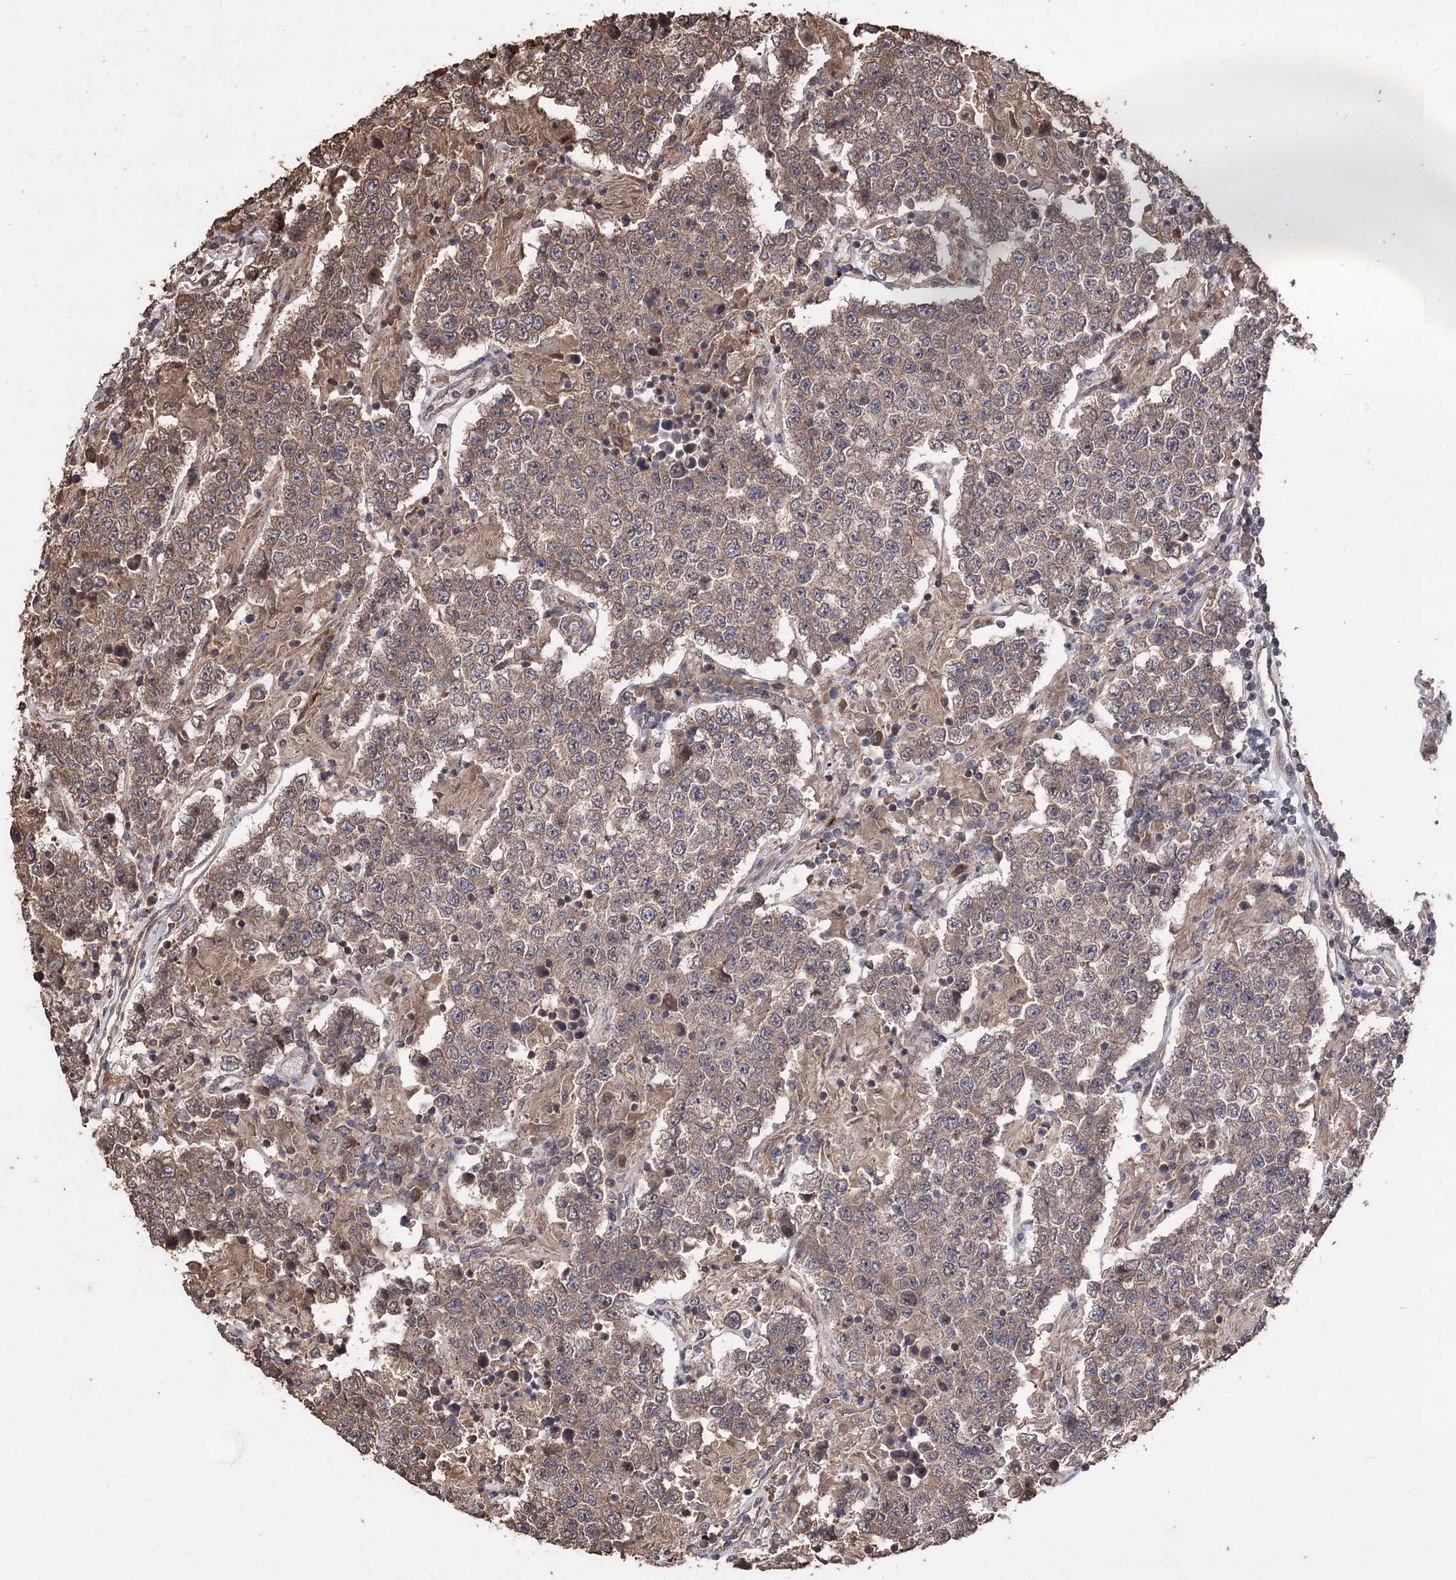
{"staining": {"intensity": "weak", "quantity": "25%-75%", "location": "cytoplasmic/membranous"}, "tissue": "testis cancer", "cell_type": "Tumor cells", "image_type": "cancer", "snomed": [{"axis": "morphology", "description": "Normal tissue, NOS"}, {"axis": "morphology", "description": "Urothelial carcinoma, High grade"}, {"axis": "morphology", "description": "Seminoma, NOS"}, {"axis": "morphology", "description": "Carcinoma, Embryonal, NOS"}, {"axis": "topography", "description": "Urinary bladder"}, {"axis": "topography", "description": "Testis"}], "caption": "Human seminoma (testis) stained with a brown dye shows weak cytoplasmic/membranous positive positivity in about 25%-75% of tumor cells.", "gene": "RASSF3", "patient": {"sex": "male", "age": 41}}